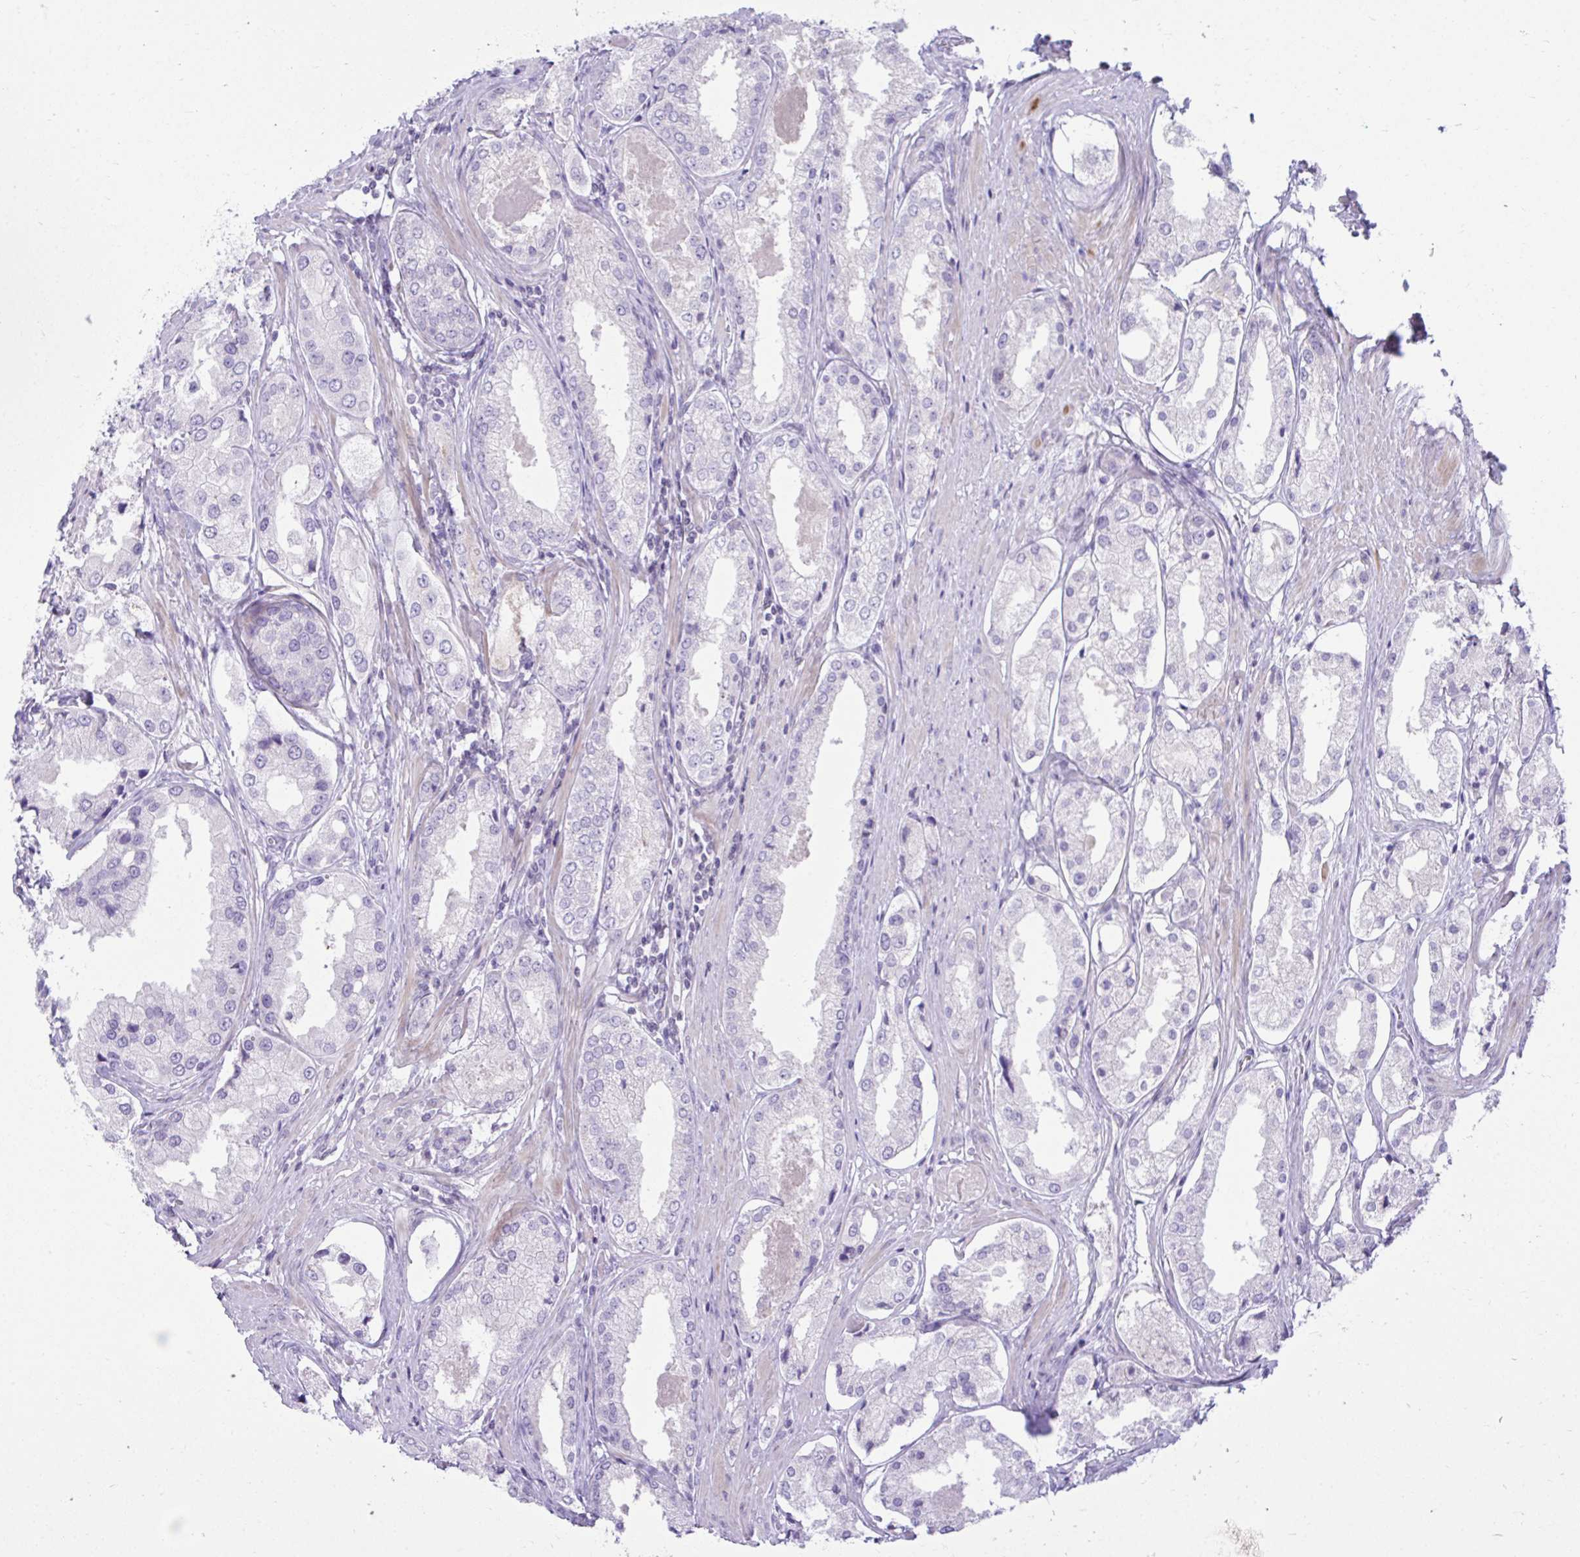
{"staining": {"intensity": "negative", "quantity": "none", "location": "none"}, "tissue": "prostate cancer", "cell_type": "Tumor cells", "image_type": "cancer", "snomed": [{"axis": "morphology", "description": "Adenocarcinoma, Low grade"}, {"axis": "topography", "description": "Prostate"}], "caption": "Immunohistochemistry (IHC) of prostate cancer (adenocarcinoma (low-grade)) displays no staining in tumor cells.", "gene": "OR7A5", "patient": {"sex": "male", "age": 68}}